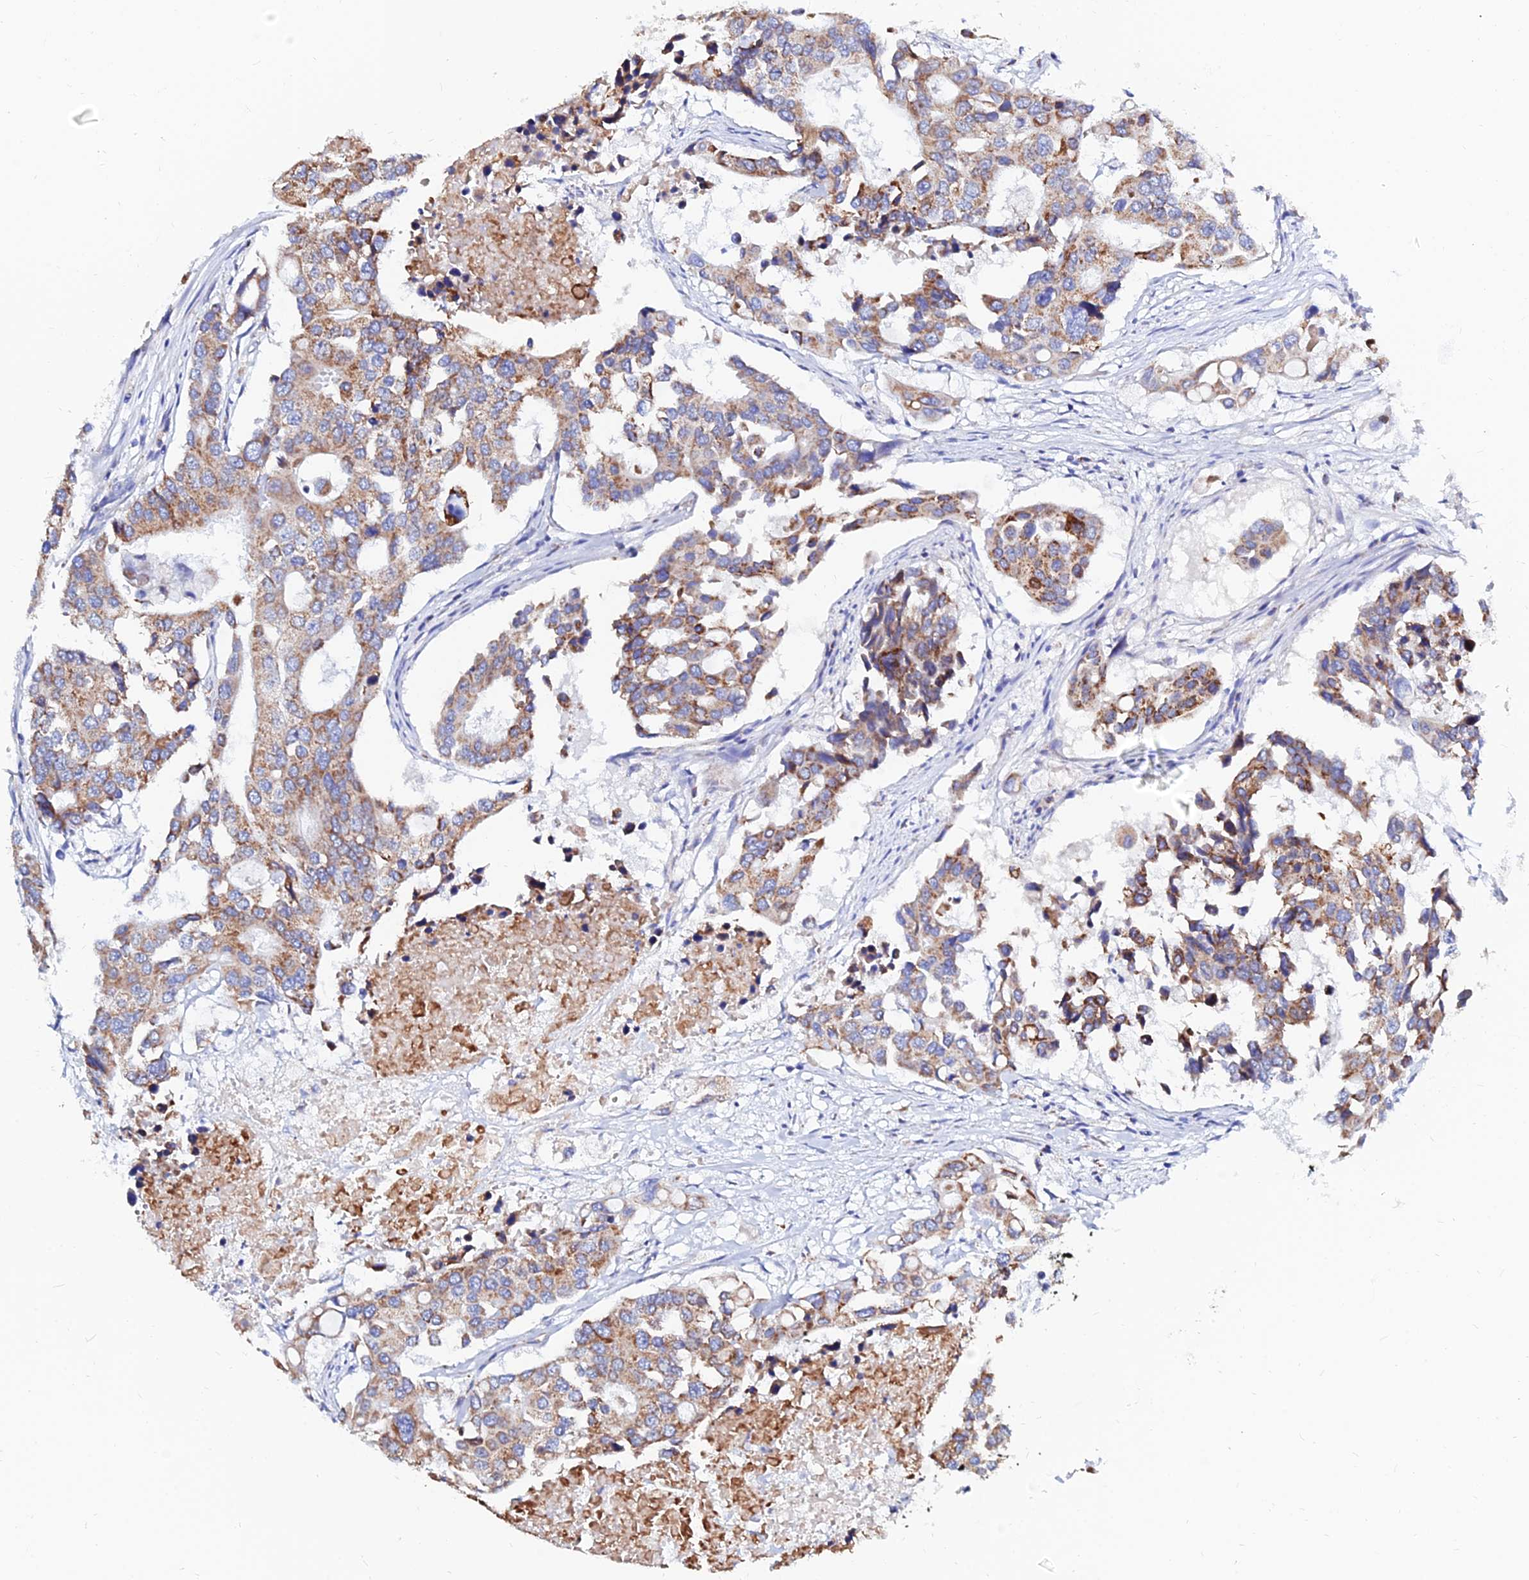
{"staining": {"intensity": "moderate", "quantity": ">75%", "location": "cytoplasmic/membranous"}, "tissue": "colorectal cancer", "cell_type": "Tumor cells", "image_type": "cancer", "snomed": [{"axis": "morphology", "description": "Adenocarcinoma, NOS"}, {"axis": "topography", "description": "Colon"}], "caption": "Protein expression analysis of human adenocarcinoma (colorectal) reveals moderate cytoplasmic/membranous expression in approximately >75% of tumor cells.", "gene": "MGST1", "patient": {"sex": "male", "age": 77}}